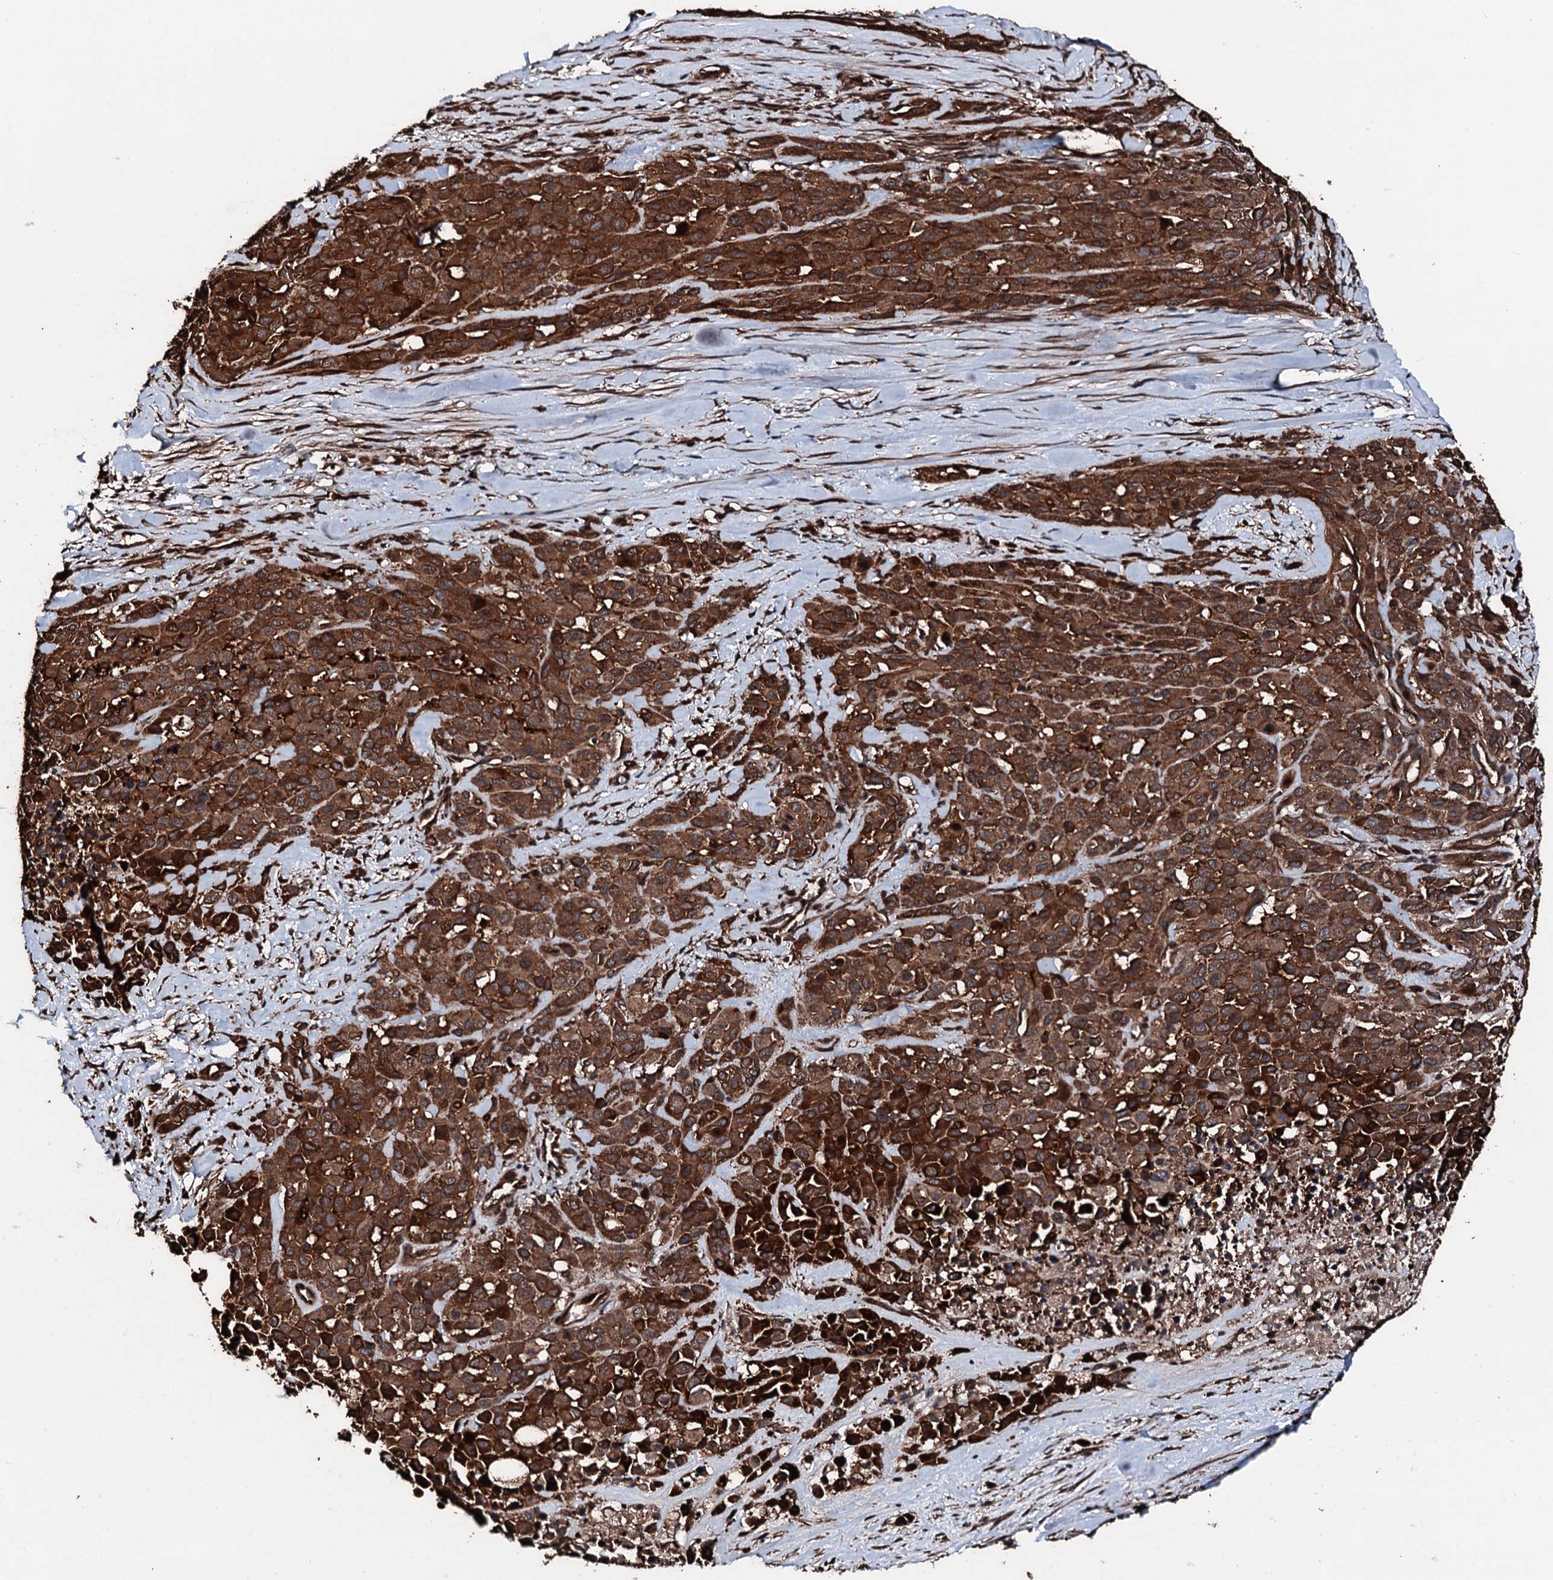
{"staining": {"intensity": "strong", "quantity": ">75%", "location": "cytoplasmic/membranous"}, "tissue": "melanoma", "cell_type": "Tumor cells", "image_type": "cancer", "snomed": [{"axis": "morphology", "description": "Malignant melanoma, Metastatic site"}, {"axis": "topography", "description": "Skin"}], "caption": "This image displays immunohistochemistry staining of malignant melanoma (metastatic site), with high strong cytoplasmic/membranous positivity in approximately >75% of tumor cells.", "gene": "KIF18A", "patient": {"sex": "female", "age": 81}}